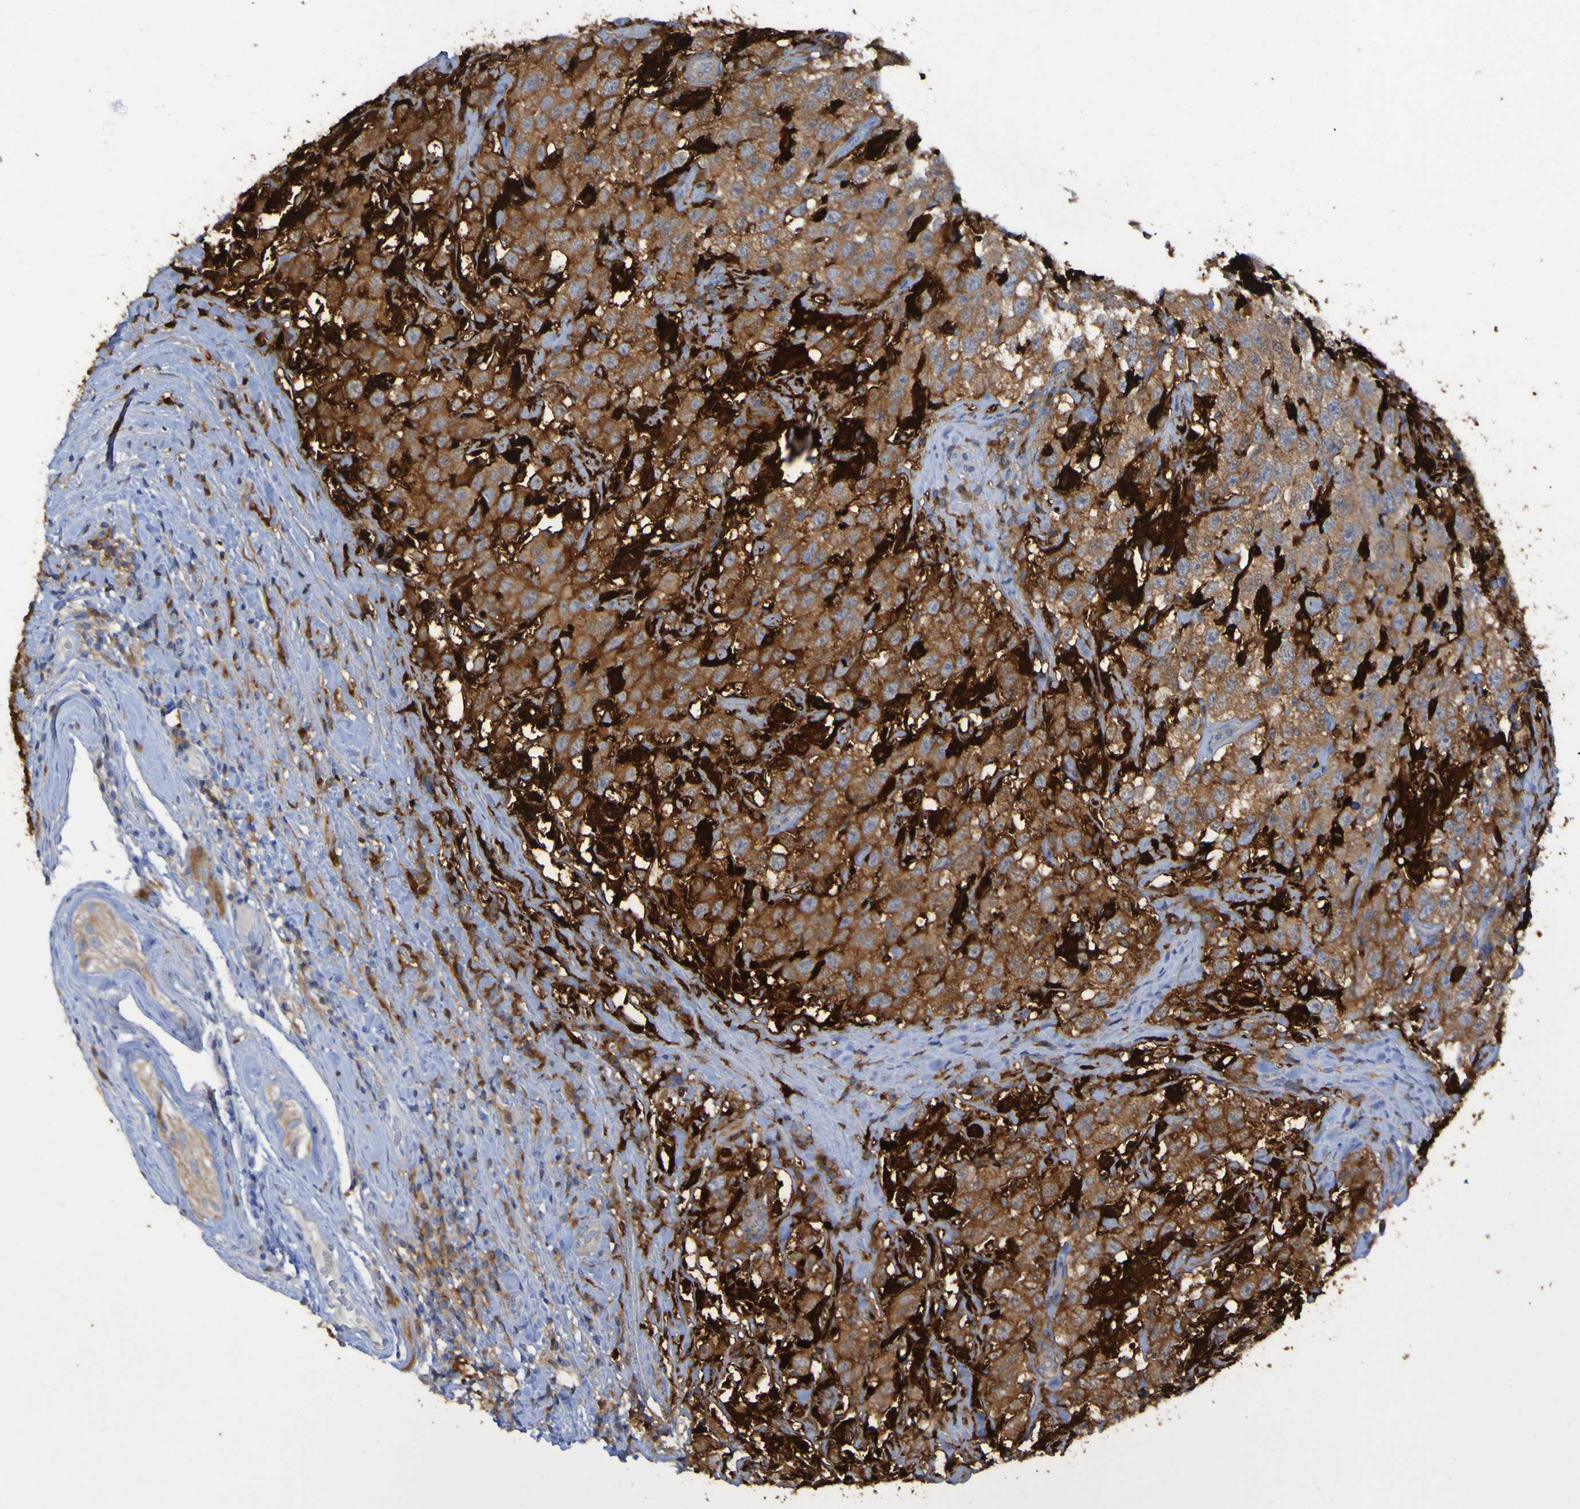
{"staining": {"intensity": "moderate", "quantity": ">75%", "location": "cytoplasmic/membranous"}, "tissue": "testis cancer", "cell_type": "Tumor cells", "image_type": "cancer", "snomed": [{"axis": "morphology", "description": "Seminoma, NOS"}, {"axis": "topography", "description": "Testis"}], "caption": "Immunohistochemical staining of human testis cancer exhibits medium levels of moderate cytoplasmic/membranous protein expression in approximately >75% of tumor cells.", "gene": "MPPE1", "patient": {"sex": "male", "age": 41}}